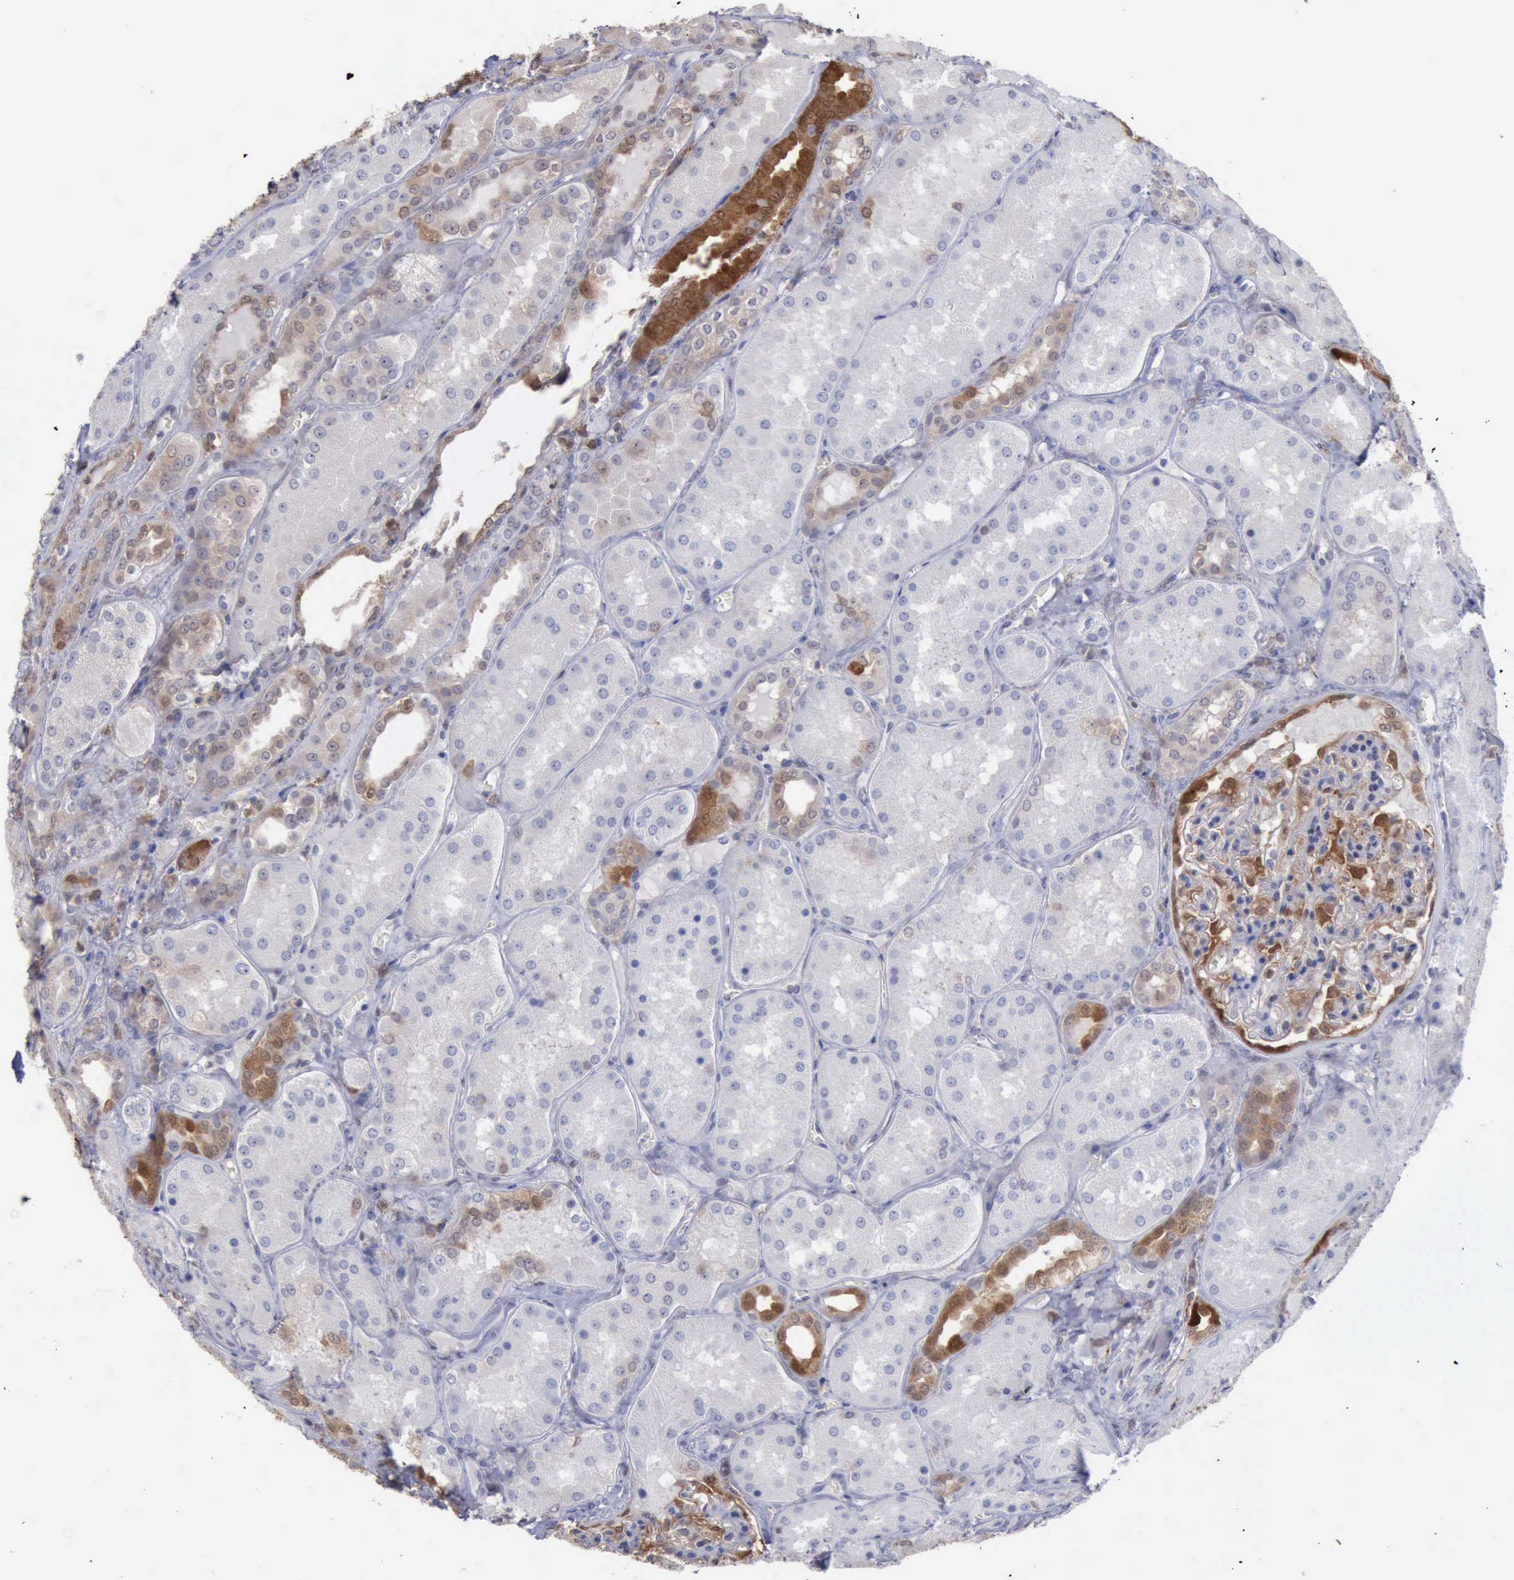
{"staining": {"intensity": "moderate", "quantity": "<25%", "location": "cytoplasmic/membranous"}, "tissue": "kidney", "cell_type": "Cells in glomeruli", "image_type": "normal", "snomed": [{"axis": "morphology", "description": "Normal tissue, NOS"}, {"axis": "topography", "description": "Kidney"}], "caption": "Protein staining reveals moderate cytoplasmic/membranous positivity in approximately <25% of cells in glomeruli in unremarkable kidney. Immunohistochemistry stains the protein in brown and the nuclei are stained blue.", "gene": "STAT1", "patient": {"sex": "female", "age": 56}}